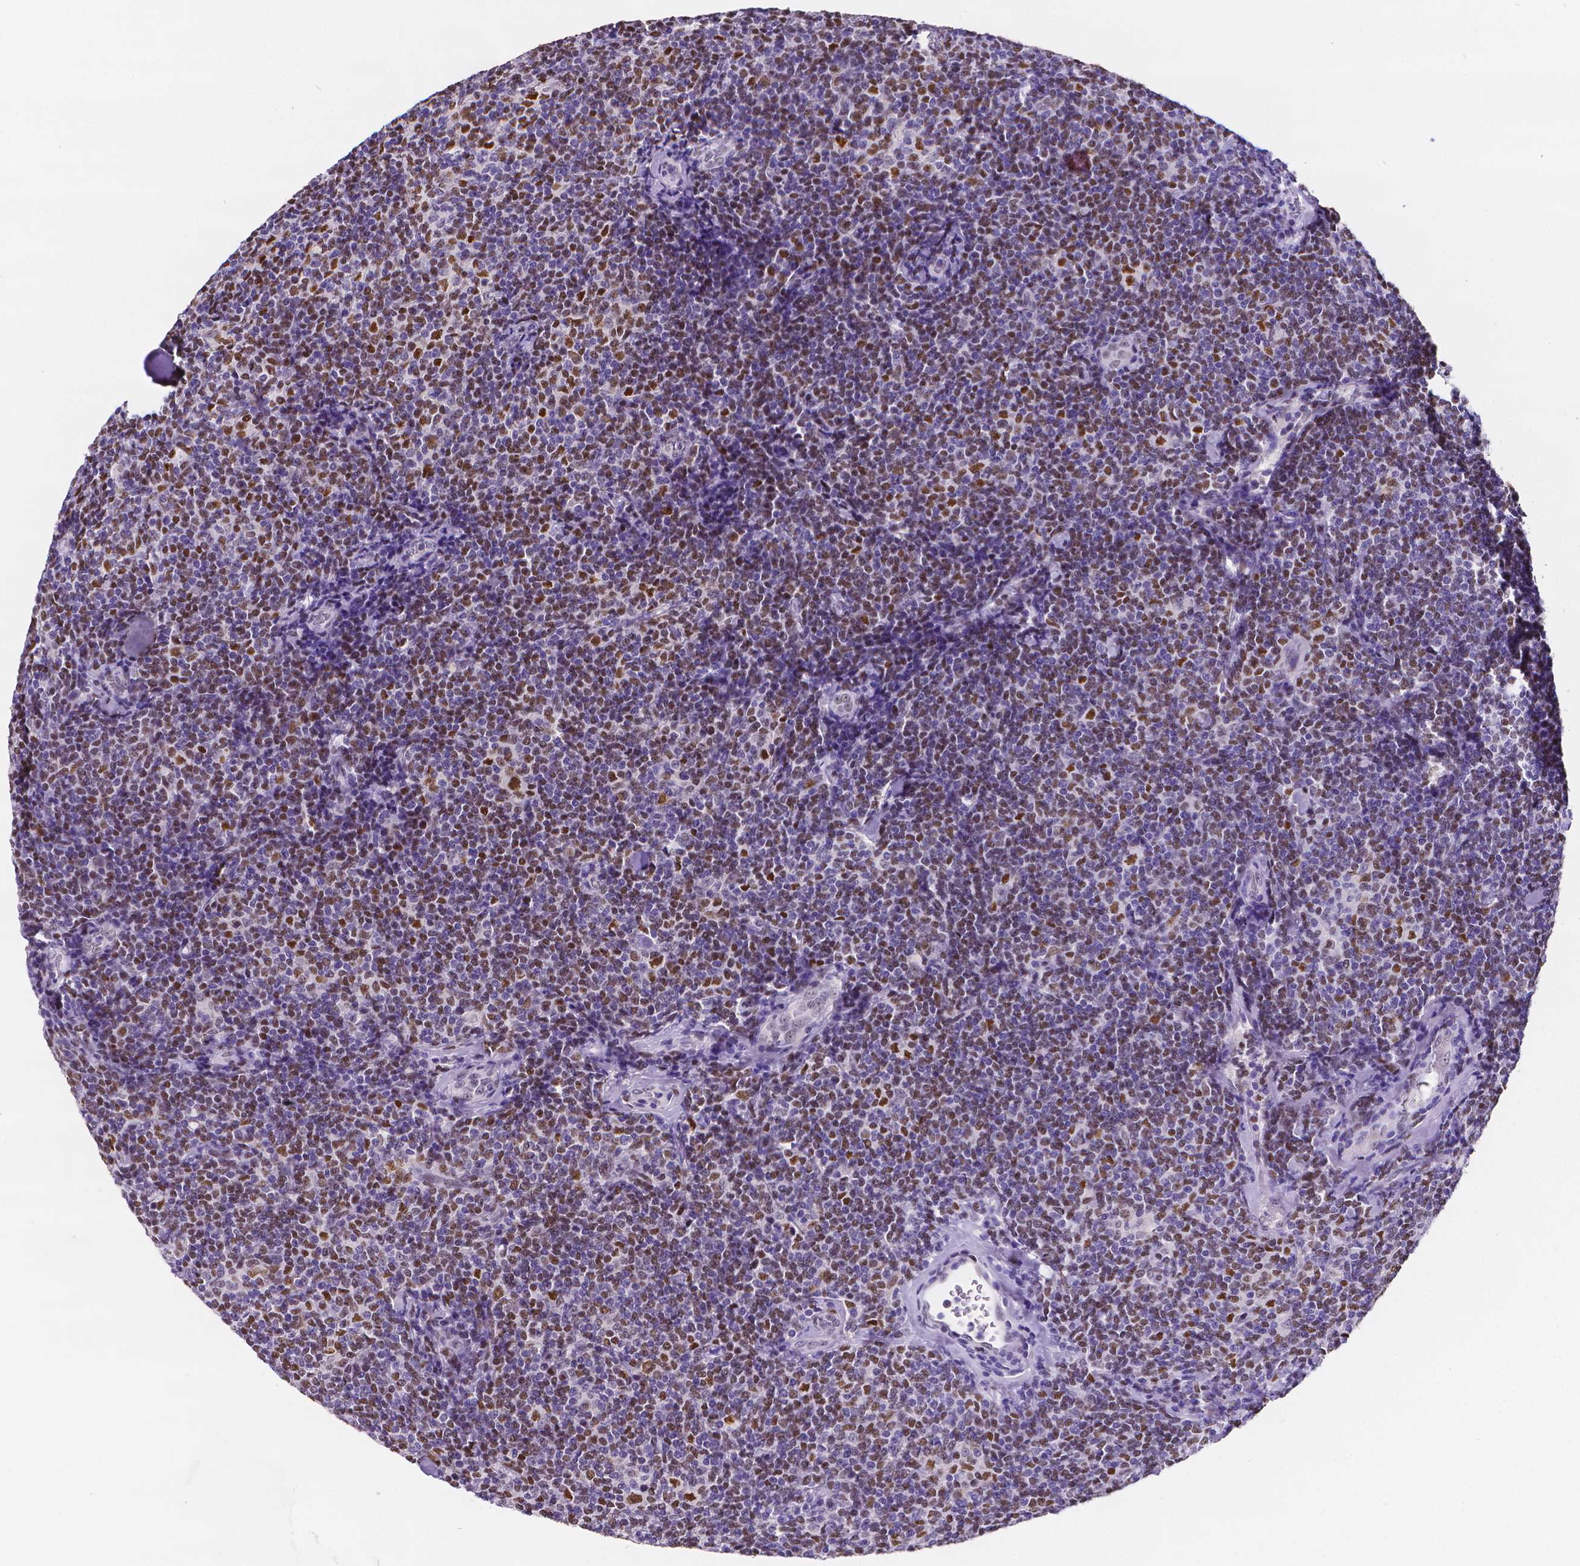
{"staining": {"intensity": "moderate", "quantity": "25%-75%", "location": "nuclear"}, "tissue": "lymphoma", "cell_type": "Tumor cells", "image_type": "cancer", "snomed": [{"axis": "morphology", "description": "Malignant lymphoma, non-Hodgkin's type, Low grade"}, {"axis": "topography", "description": "Lymph node"}], "caption": "A brown stain highlights moderate nuclear staining of a protein in human malignant lymphoma, non-Hodgkin's type (low-grade) tumor cells.", "gene": "MEF2C", "patient": {"sex": "female", "age": 56}}